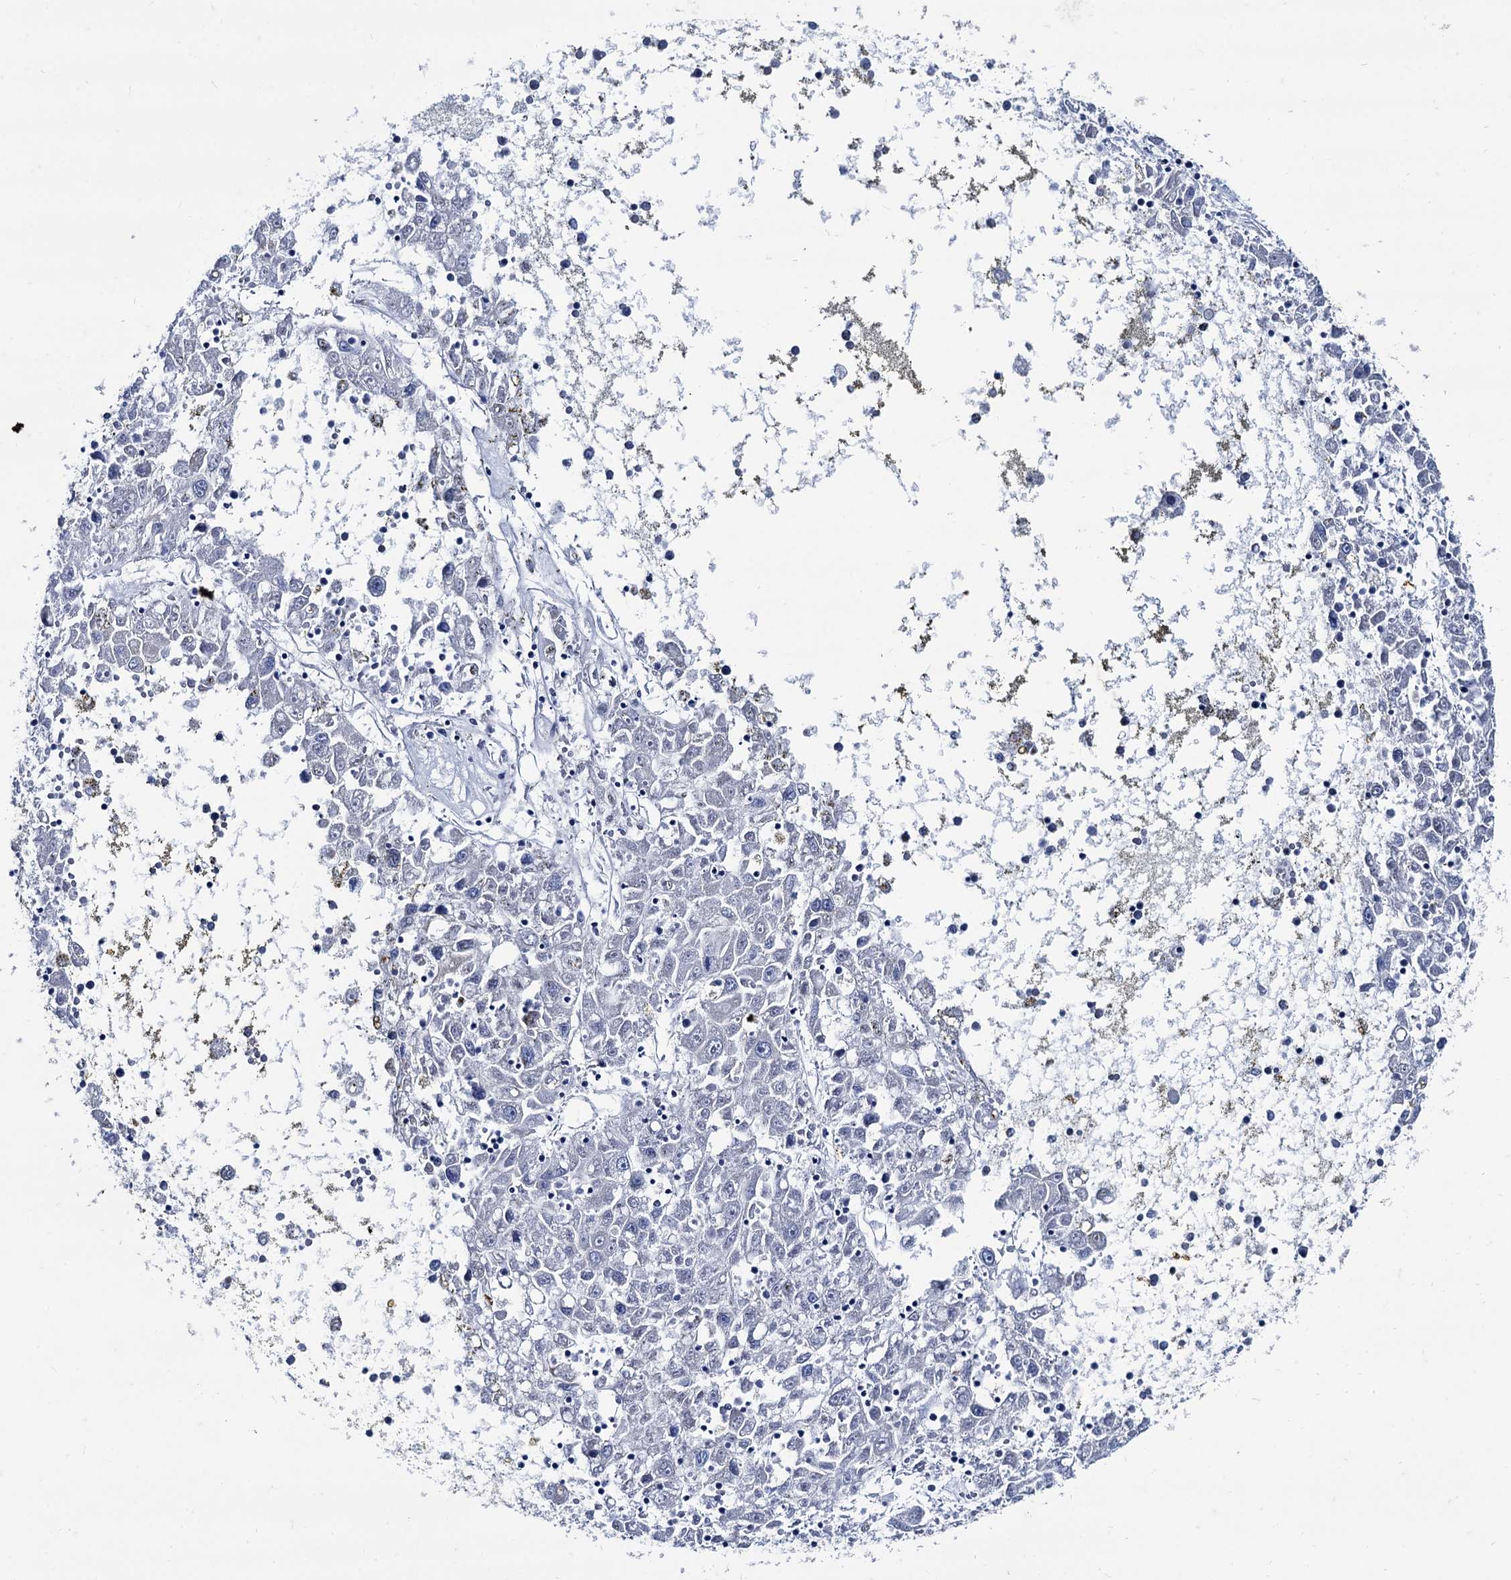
{"staining": {"intensity": "negative", "quantity": "none", "location": "none"}, "tissue": "liver cancer", "cell_type": "Tumor cells", "image_type": "cancer", "snomed": [{"axis": "morphology", "description": "Carcinoma, Hepatocellular, NOS"}, {"axis": "topography", "description": "Liver"}], "caption": "An immunohistochemistry (IHC) histopathology image of liver cancer is shown. There is no staining in tumor cells of liver cancer.", "gene": "FOXR2", "patient": {"sex": "male", "age": 49}}